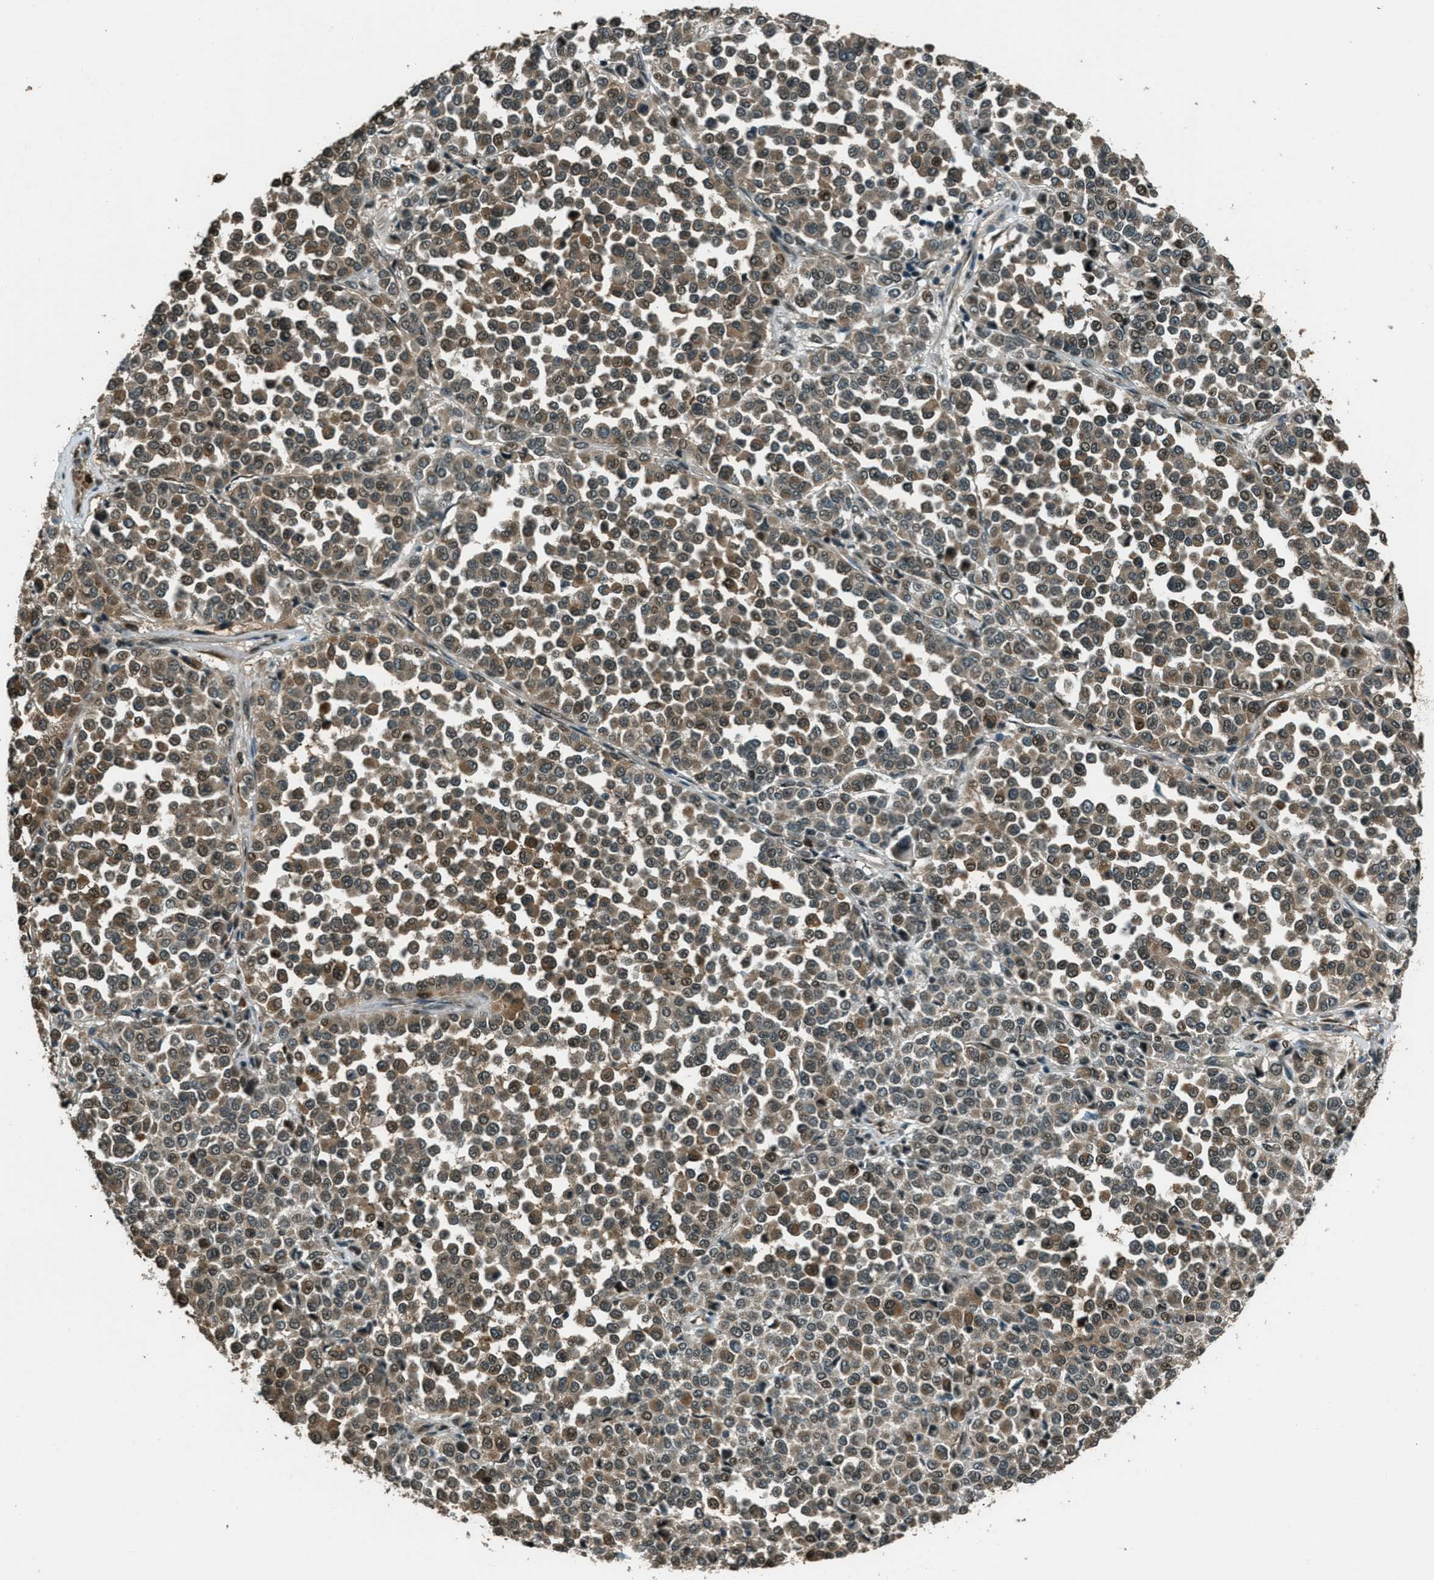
{"staining": {"intensity": "moderate", "quantity": ">75%", "location": "cytoplasmic/membranous,nuclear"}, "tissue": "melanoma", "cell_type": "Tumor cells", "image_type": "cancer", "snomed": [{"axis": "morphology", "description": "Malignant melanoma, Metastatic site"}, {"axis": "topography", "description": "Pancreas"}], "caption": "Brown immunohistochemical staining in human malignant melanoma (metastatic site) shows moderate cytoplasmic/membranous and nuclear staining in about >75% of tumor cells. (DAB = brown stain, brightfield microscopy at high magnification).", "gene": "TARDBP", "patient": {"sex": "female", "age": 30}}